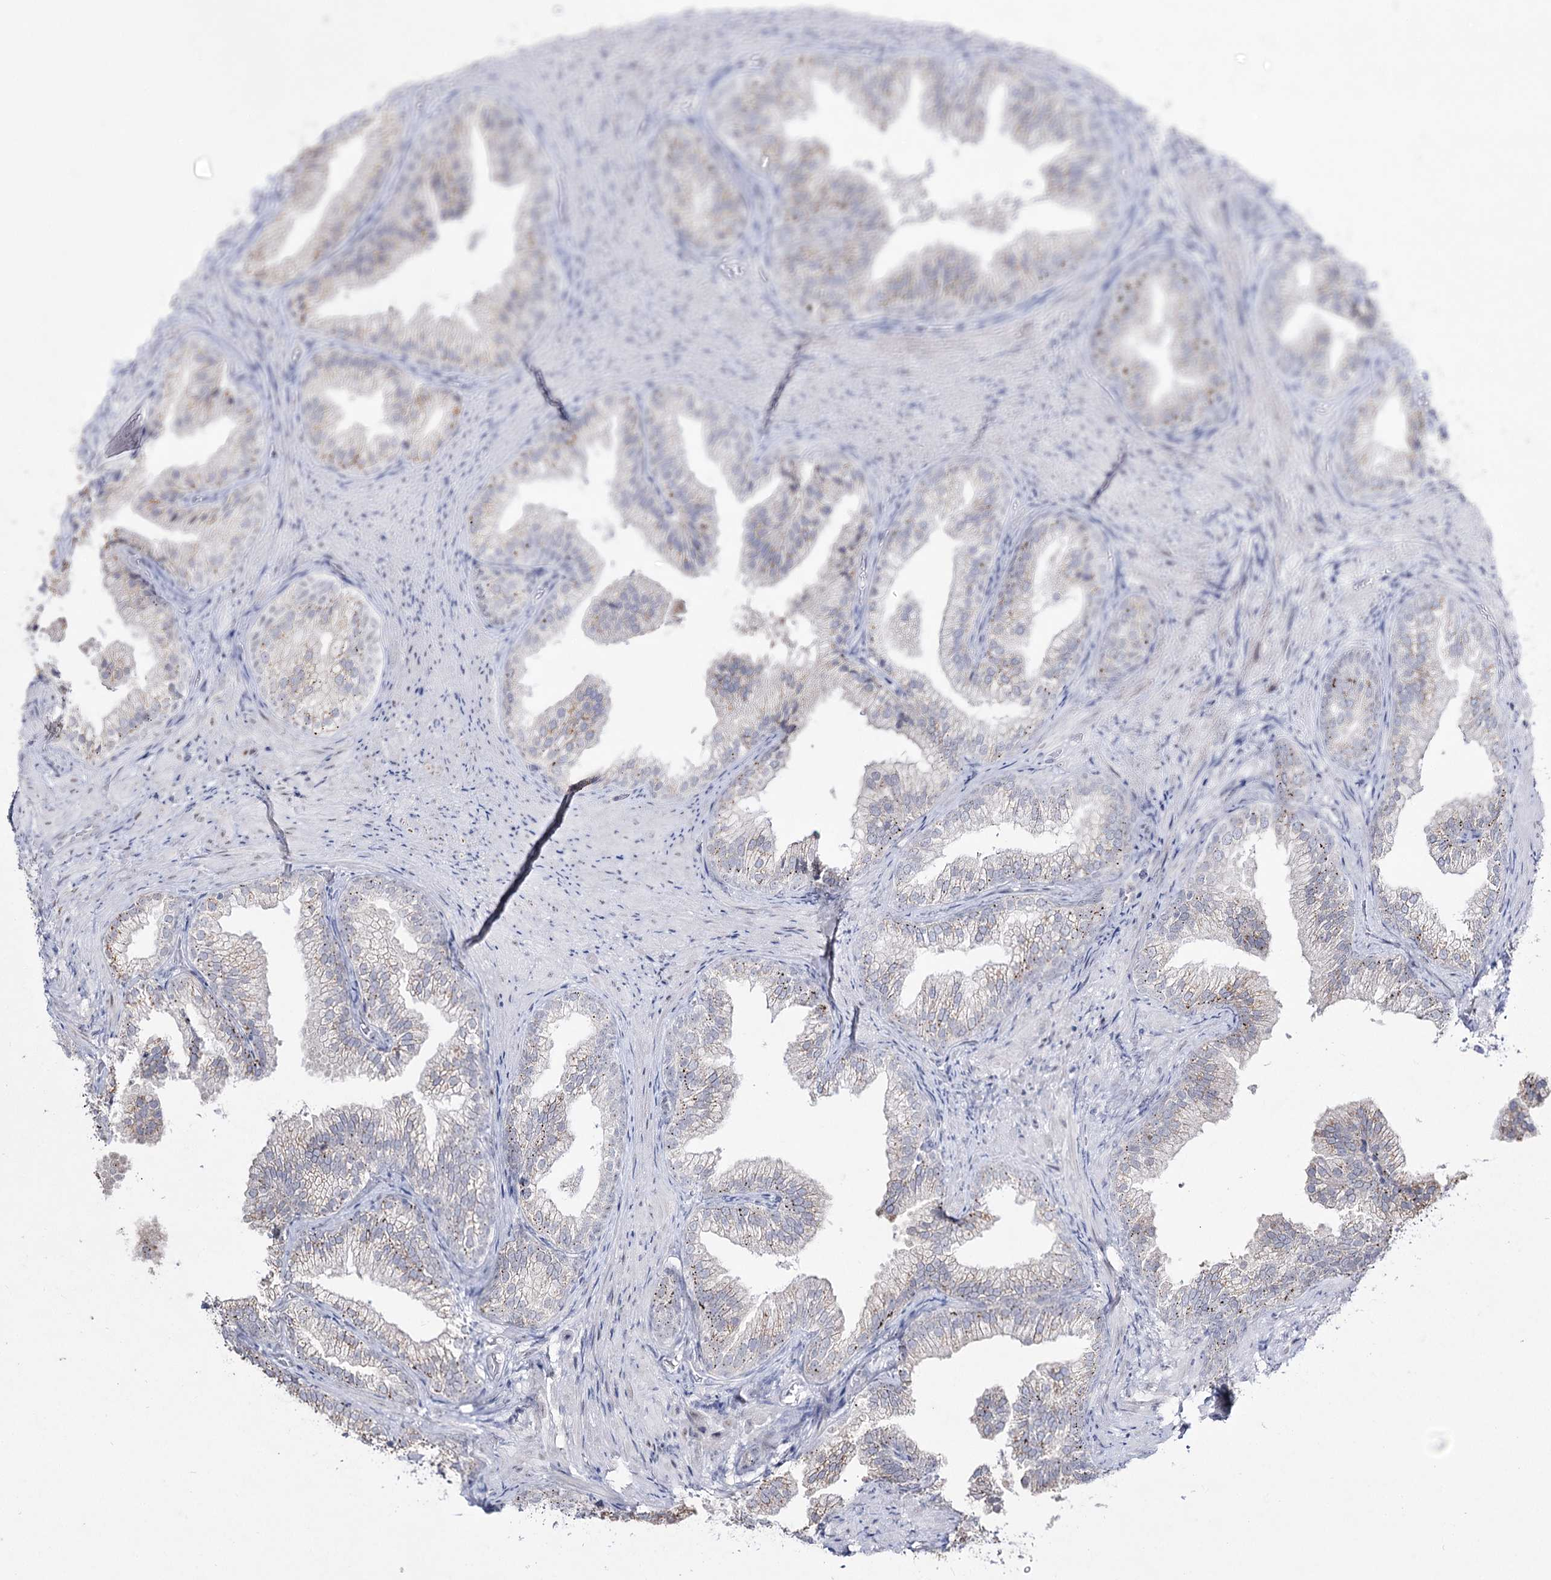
{"staining": {"intensity": "moderate", "quantity": "<25%", "location": "cytoplasmic/membranous"}, "tissue": "prostate", "cell_type": "Glandular cells", "image_type": "normal", "snomed": [{"axis": "morphology", "description": "Normal tissue, NOS"}, {"axis": "topography", "description": "Prostate"}], "caption": "Immunohistochemistry (IHC) histopathology image of unremarkable prostate: human prostate stained using immunohistochemistry (IHC) exhibits low levels of moderate protein expression localized specifically in the cytoplasmic/membranous of glandular cells, appearing as a cytoplasmic/membranous brown color.", "gene": "DDX50", "patient": {"sex": "male", "age": 76}}